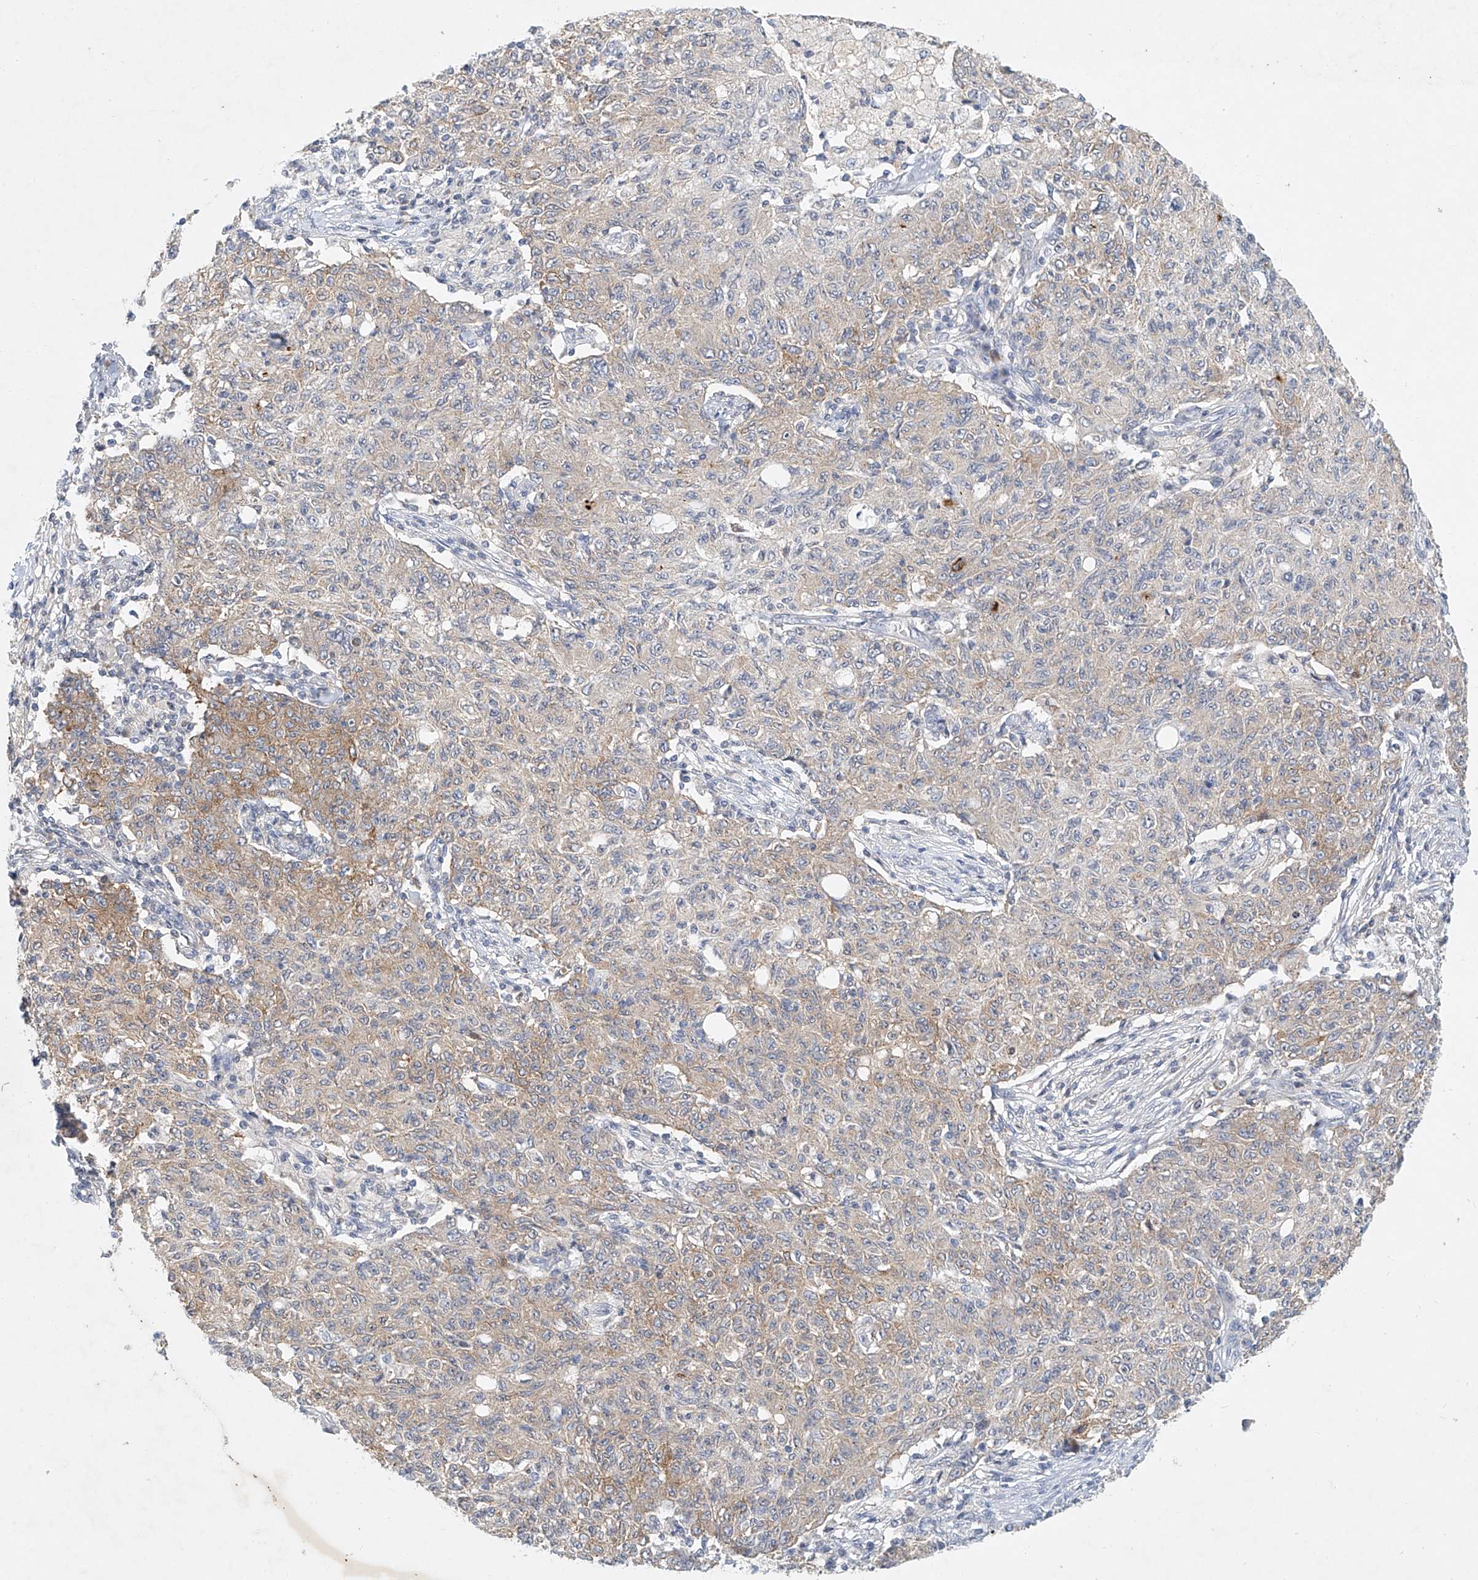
{"staining": {"intensity": "weak", "quantity": "<25%", "location": "cytoplasmic/membranous"}, "tissue": "ovarian cancer", "cell_type": "Tumor cells", "image_type": "cancer", "snomed": [{"axis": "morphology", "description": "Carcinoma, endometroid"}, {"axis": "topography", "description": "Ovary"}], "caption": "The IHC photomicrograph has no significant staining in tumor cells of ovarian endometroid carcinoma tissue. (IHC, brightfield microscopy, high magnification).", "gene": "CARMIL1", "patient": {"sex": "female", "age": 42}}